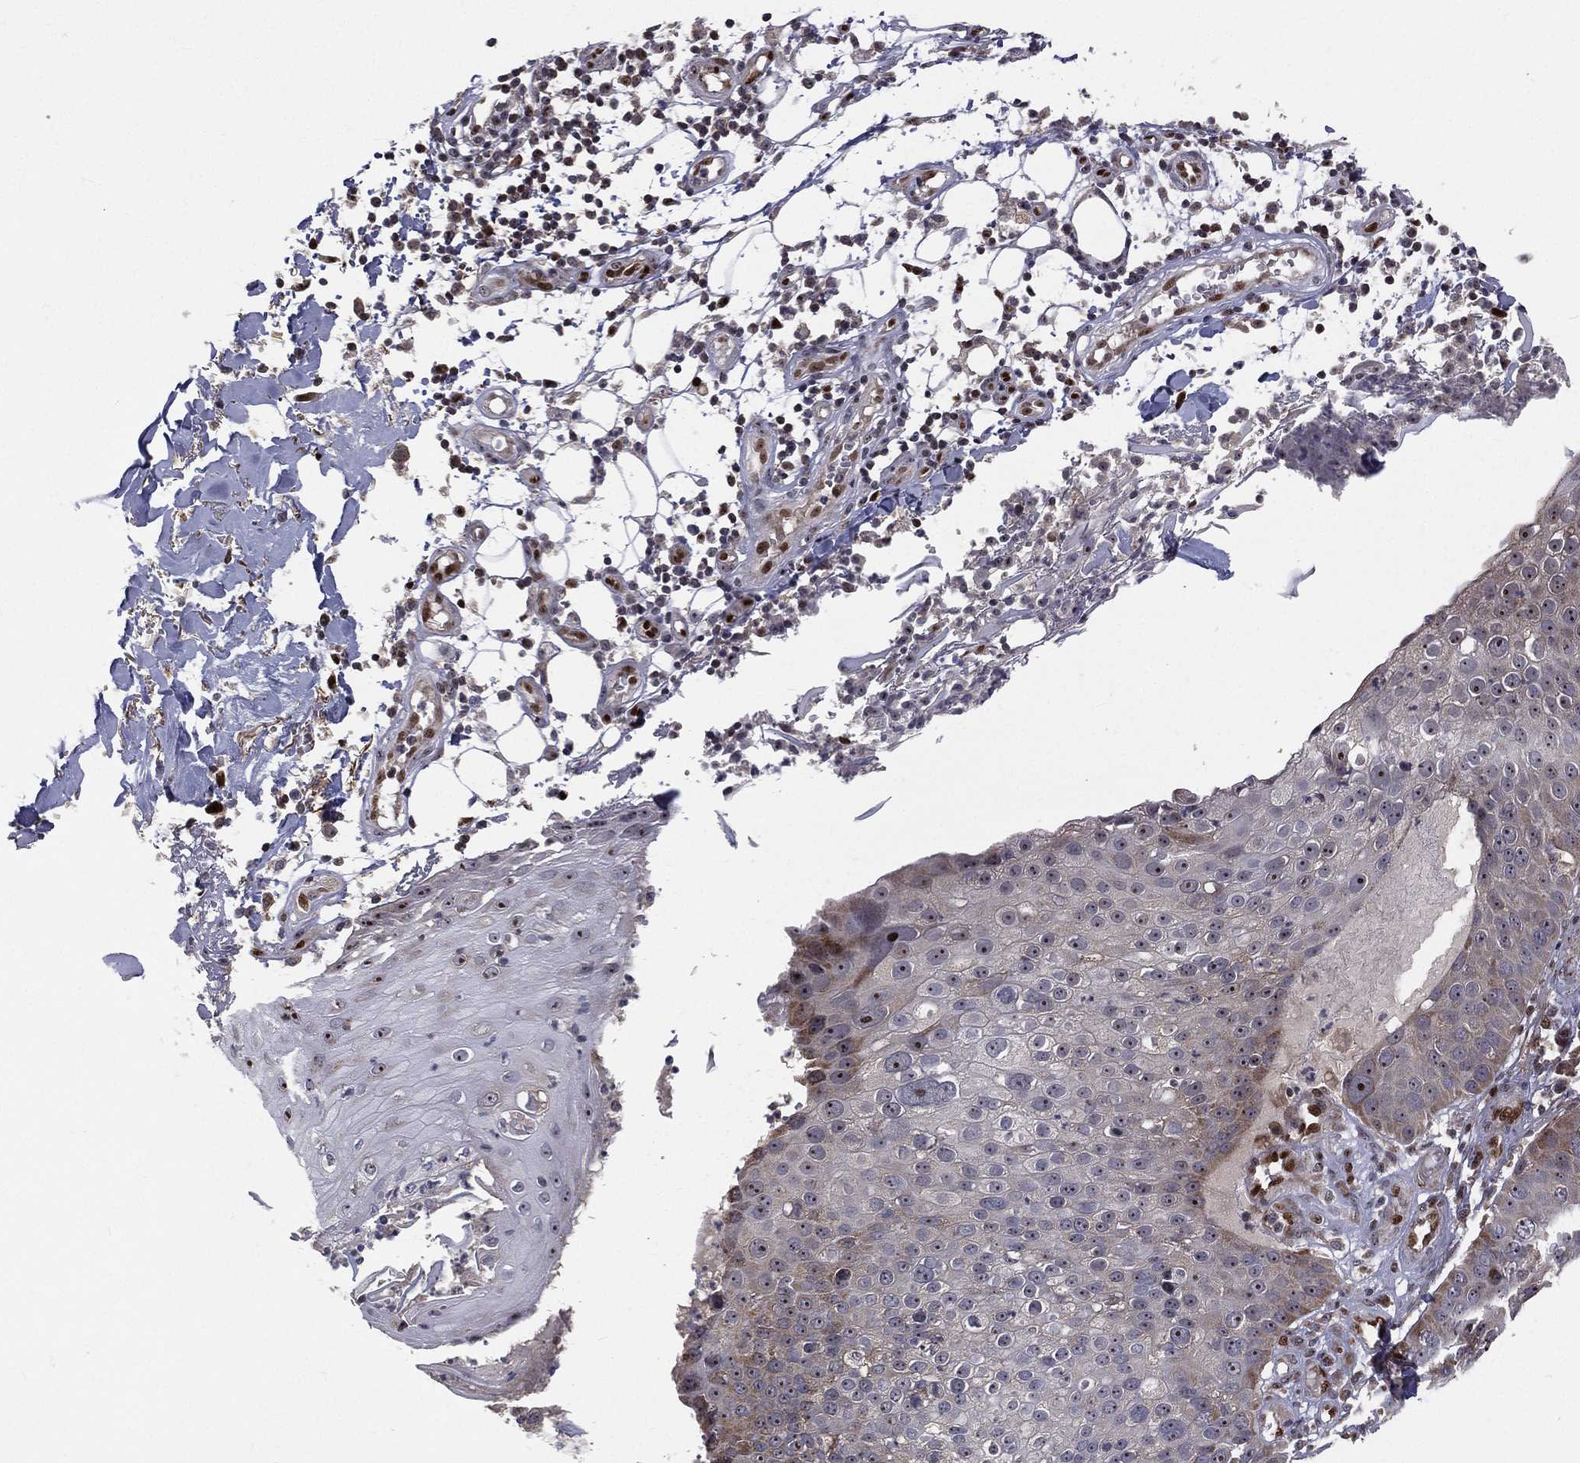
{"staining": {"intensity": "moderate", "quantity": "<25%", "location": "cytoplasmic/membranous,nuclear"}, "tissue": "skin cancer", "cell_type": "Tumor cells", "image_type": "cancer", "snomed": [{"axis": "morphology", "description": "Squamous cell carcinoma, NOS"}, {"axis": "topography", "description": "Skin"}], "caption": "Immunohistochemistry (IHC) photomicrograph of neoplastic tissue: human squamous cell carcinoma (skin) stained using immunohistochemistry demonstrates low levels of moderate protein expression localized specifically in the cytoplasmic/membranous and nuclear of tumor cells, appearing as a cytoplasmic/membranous and nuclear brown color.", "gene": "ZEB1", "patient": {"sex": "male", "age": 71}}